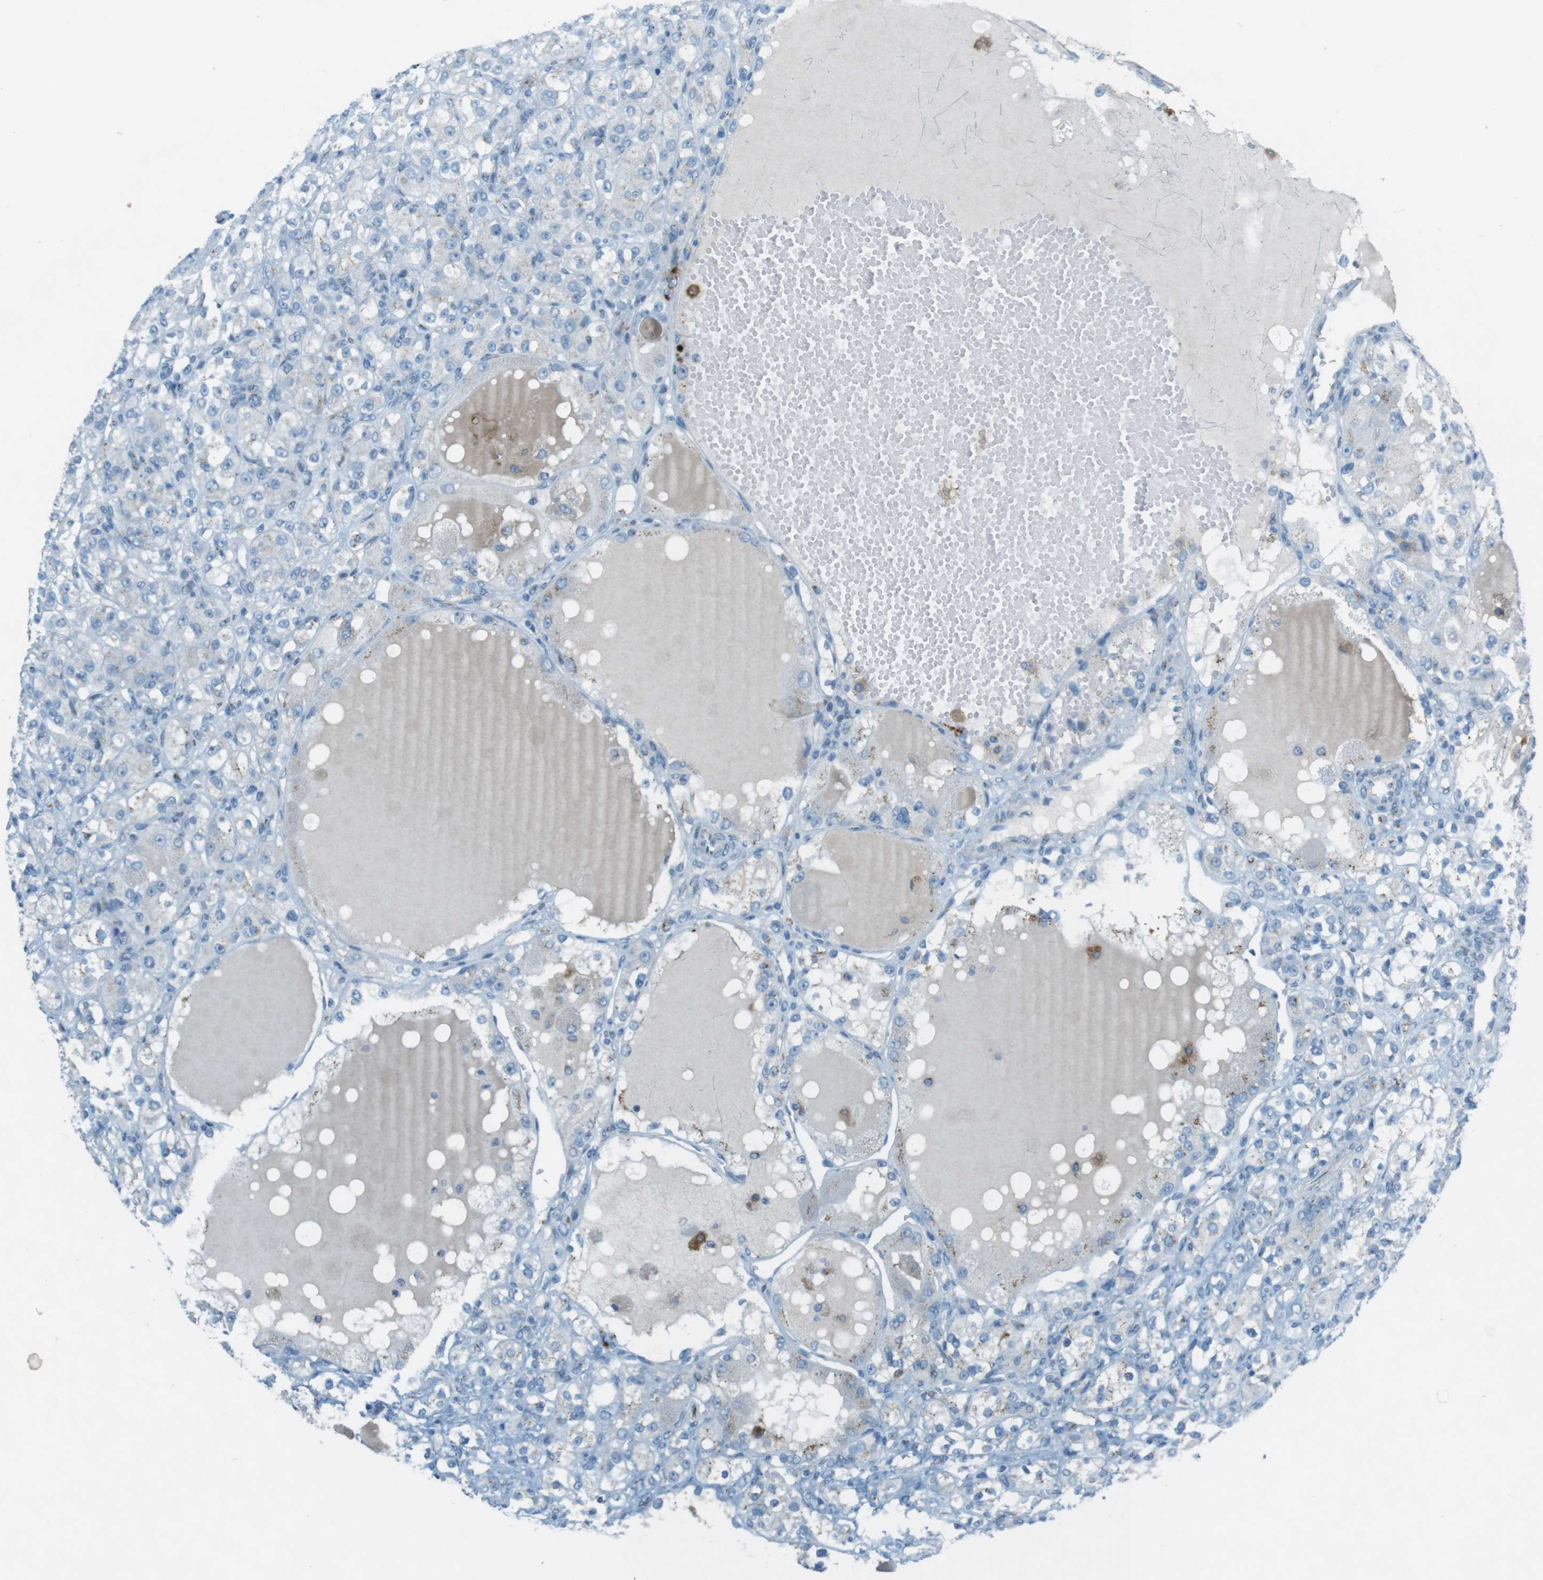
{"staining": {"intensity": "weak", "quantity": "<25%", "location": "cytoplasmic/membranous"}, "tissue": "renal cancer", "cell_type": "Tumor cells", "image_type": "cancer", "snomed": [{"axis": "morphology", "description": "Normal tissue, NOS"}, {"axis": "morphology", "description": "Adenocarcinoma, NOS"}, {"axis": "topography", "description": "Kidney"}], "caption": "This image is of renal cancer (adenocarcinoma) stained with immunohistochemistry to label a protein in brown with the nuclei are counter-stained blue. There is no expression in tumor cells.", "gene": "TXNDC15", "patient": {"sex": "male", "age": 61}}